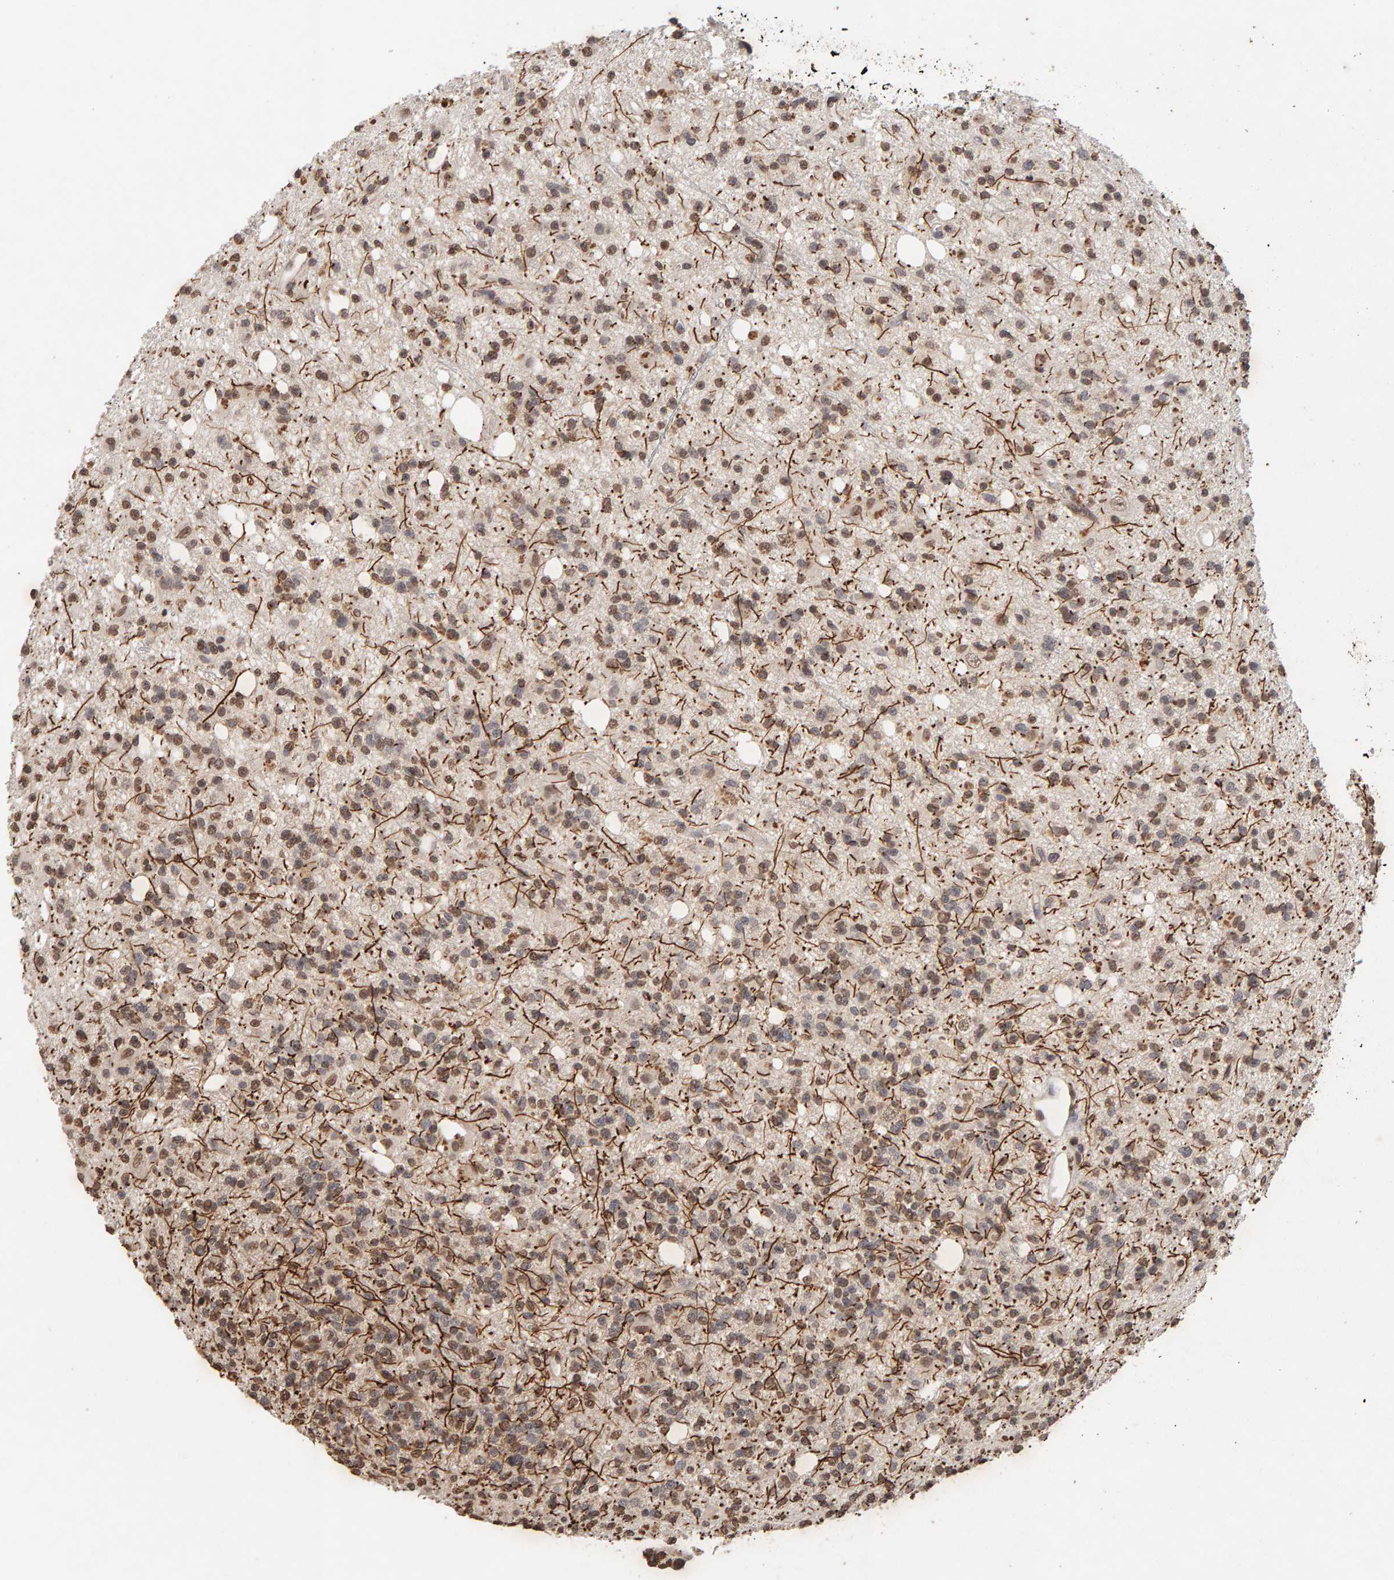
{"staining": {"intensity": "moderate", "quantity": ">75%", "location": "nuclear"}, "tissue": "glioma", "cell_type": "Tumor cells", "image_type": "cancer", "snomed": [{"axis": "morphology", "description": "Glioma, malignant, High grade"}, {"axis": "topography", "description": "Brain"}], "caption": "Immunohistochemical staining of human malignant glioma (high-grade) exhibits medium levels of moderate nuclear protein positivity in about >75% of tumor cells.", "gene": "DNAJB5", "patient": {"sex": "female", "age": 62}}